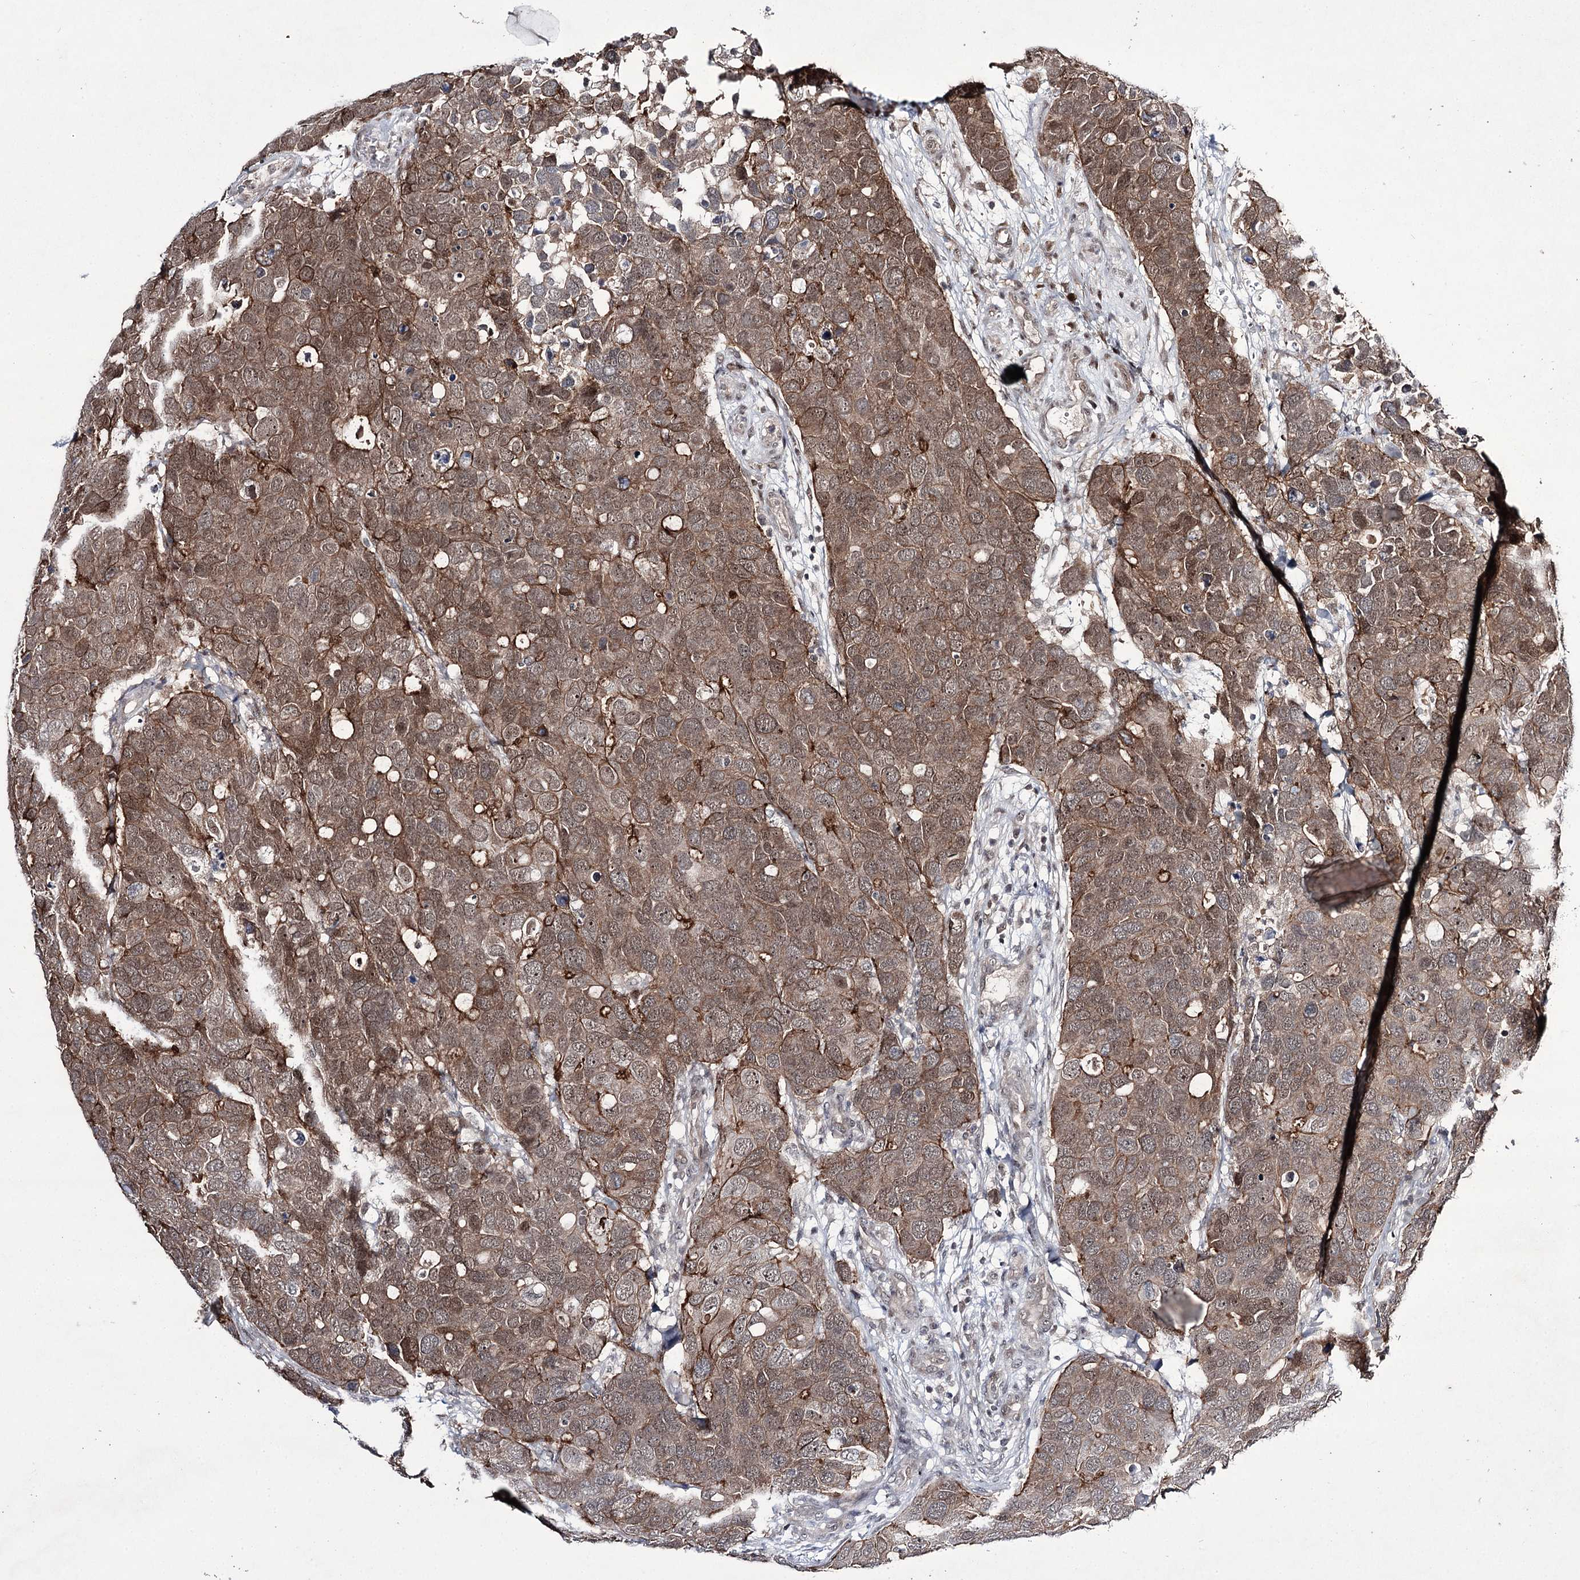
{"staining": {"intensity": "moderate", "quantity": ">75%", "location": "cytoplasmic/membranous,nuclear"}, "tissue": "breast cancer", "cell_type": "Tumor cells", "image_type": "cancer", "snomed": [{"axis": "morphology", "description": "Duct carcinoma"}, {"axis": "topography", "description": "Breast"}], "caption": "Moderate cytoplasmic/membranous and nuclear protein positivity is identified in about >75% of tumor cells in breast cancer (infiltrating ductal carcinoma).", "gene": "HOXC11", "patient": {"sex": "female", "age": 83}}